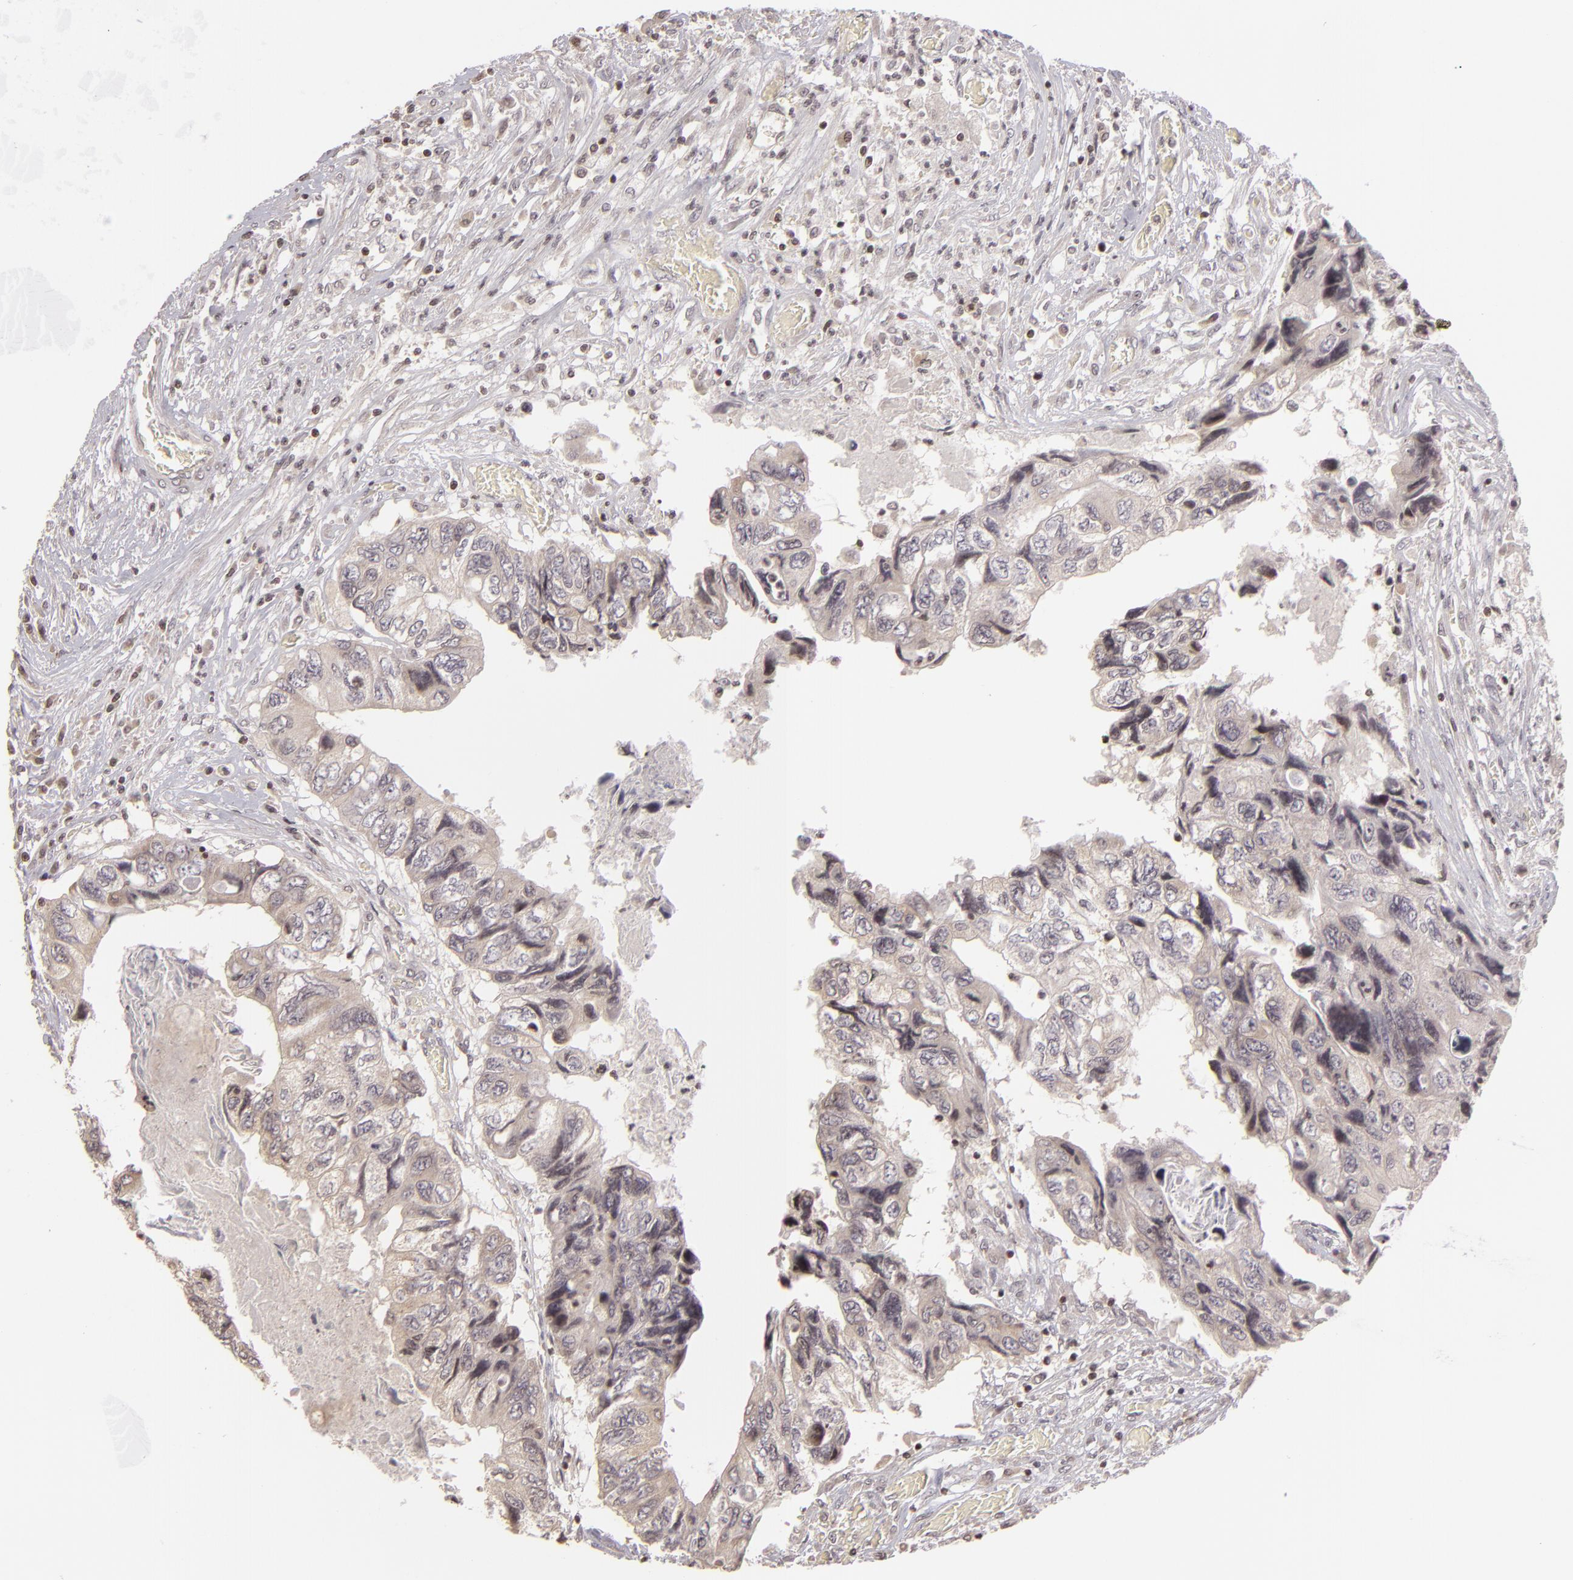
{"staining": {"intensity": "negative", "quantity": "none", "location": "none"}, "tissue": "colorectal cancer", "cell_type": "Tumor cells", "image_type": "cancer", "snomed": [{"axis": "morphology", "description": "Adenocarcinoma, NOS"}, {"axis": "topography", "description": "Rectum"}], "caption": "Tumor cells show no significant protein staining in colorectal cancer.", "gene": "AKAP6", "patient": {"sex": "female", "age": 82}}